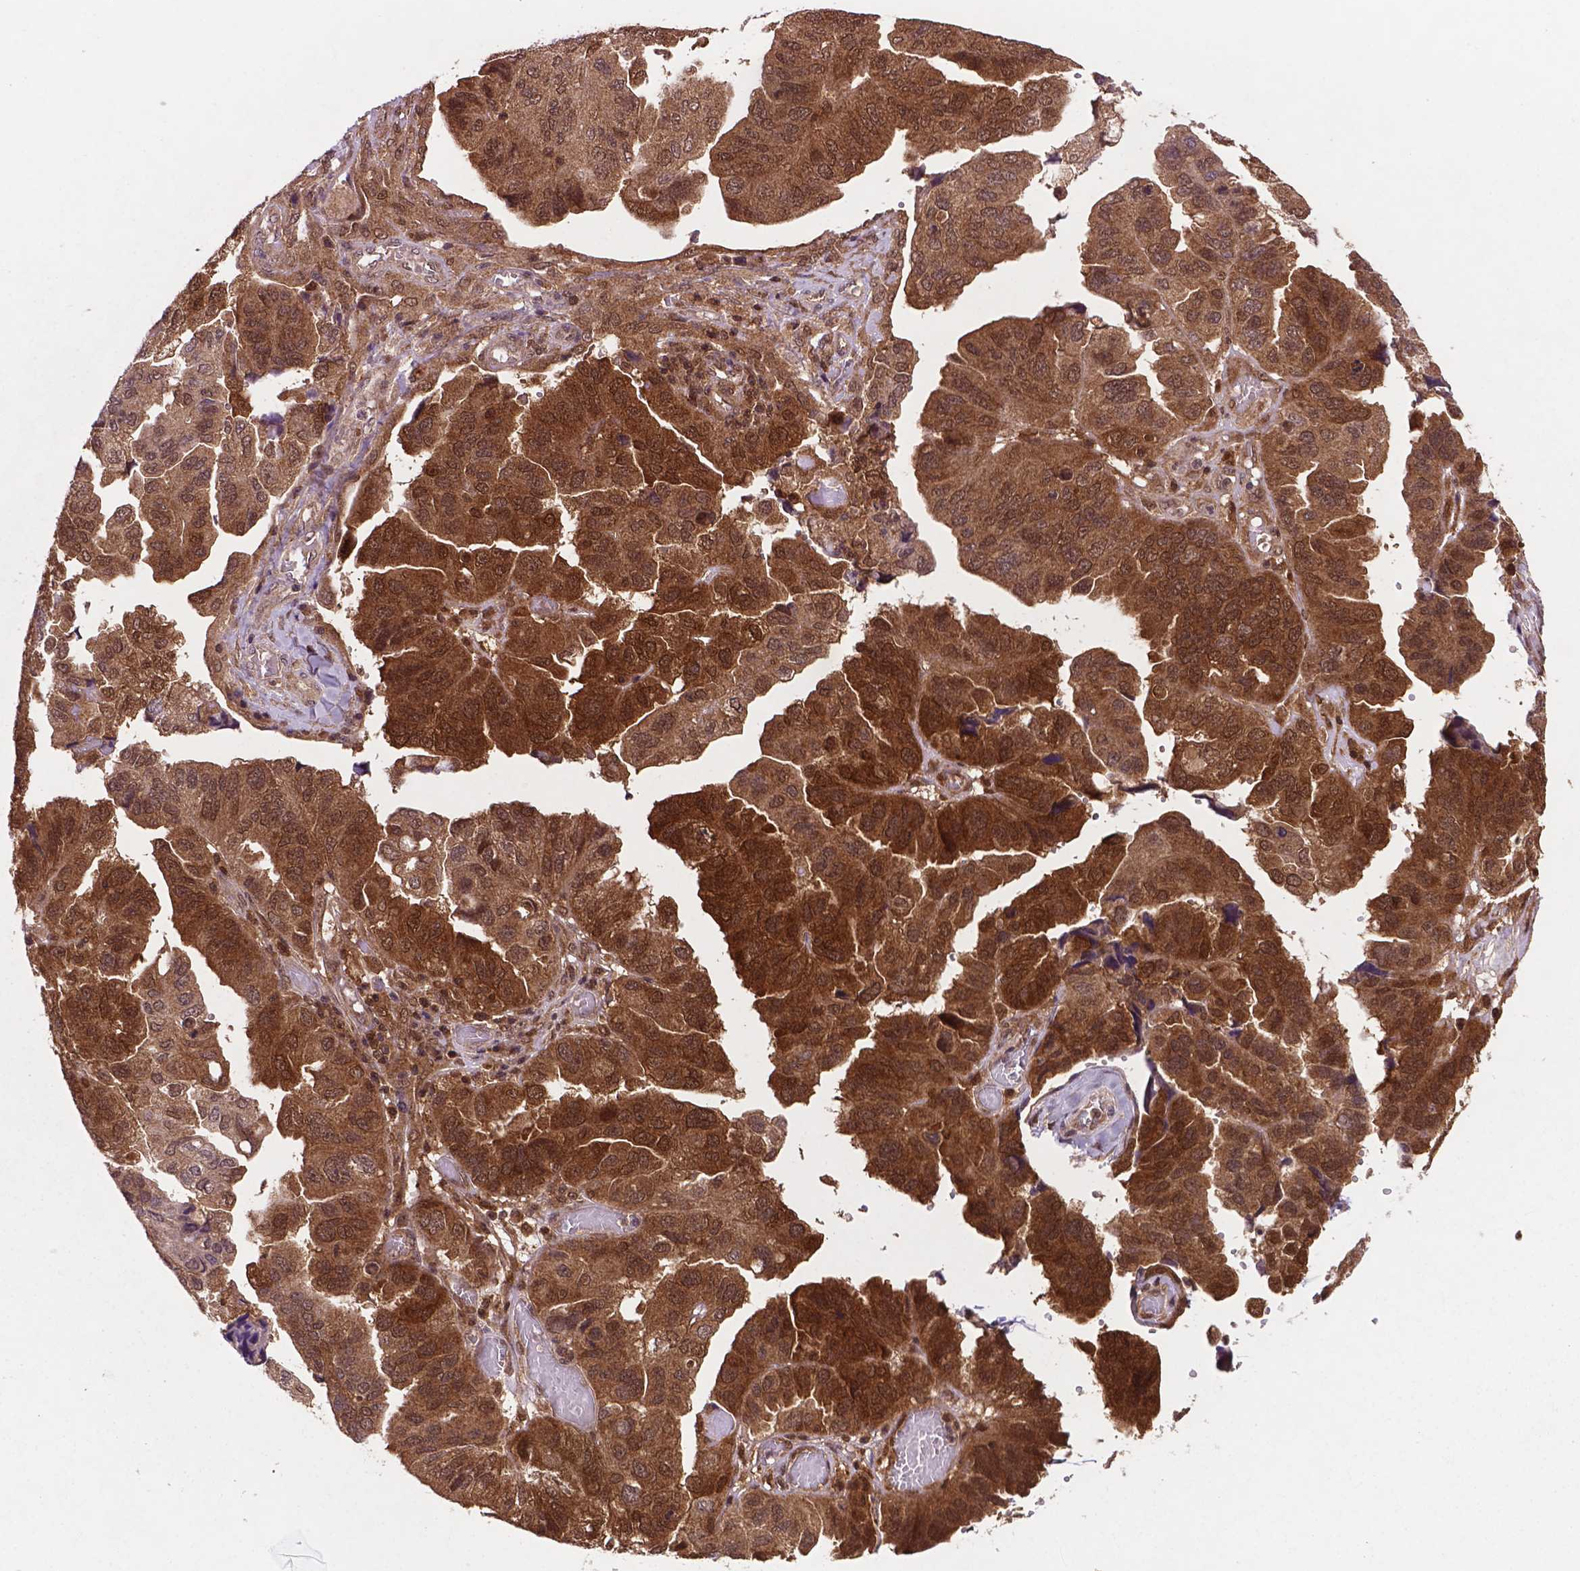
{"staining": {"intensity": "strong", "quantity": ">75%", "location": "cytoplasmic/membranous,nuclear"}, "tissue": "ovarian cancer", "cell_type": "Tumor cells", "image_type": "cancer", "snomed": [{"axis": "morphology", "description": "Cystadenocarcinoma, serous, NOS"}, {"axis": "topography", "description": "Ovary"}], "caption": "Immunohistochemistry (IHC) of serous cystadenocarcinoma (ovarian) shows high levels of strong cytoplasmic/membranous and nuclear positivity in approximately >75% of tumor cells.", "gene": "UBE2L6", "patient": {"sex": "female", "age": 79}}